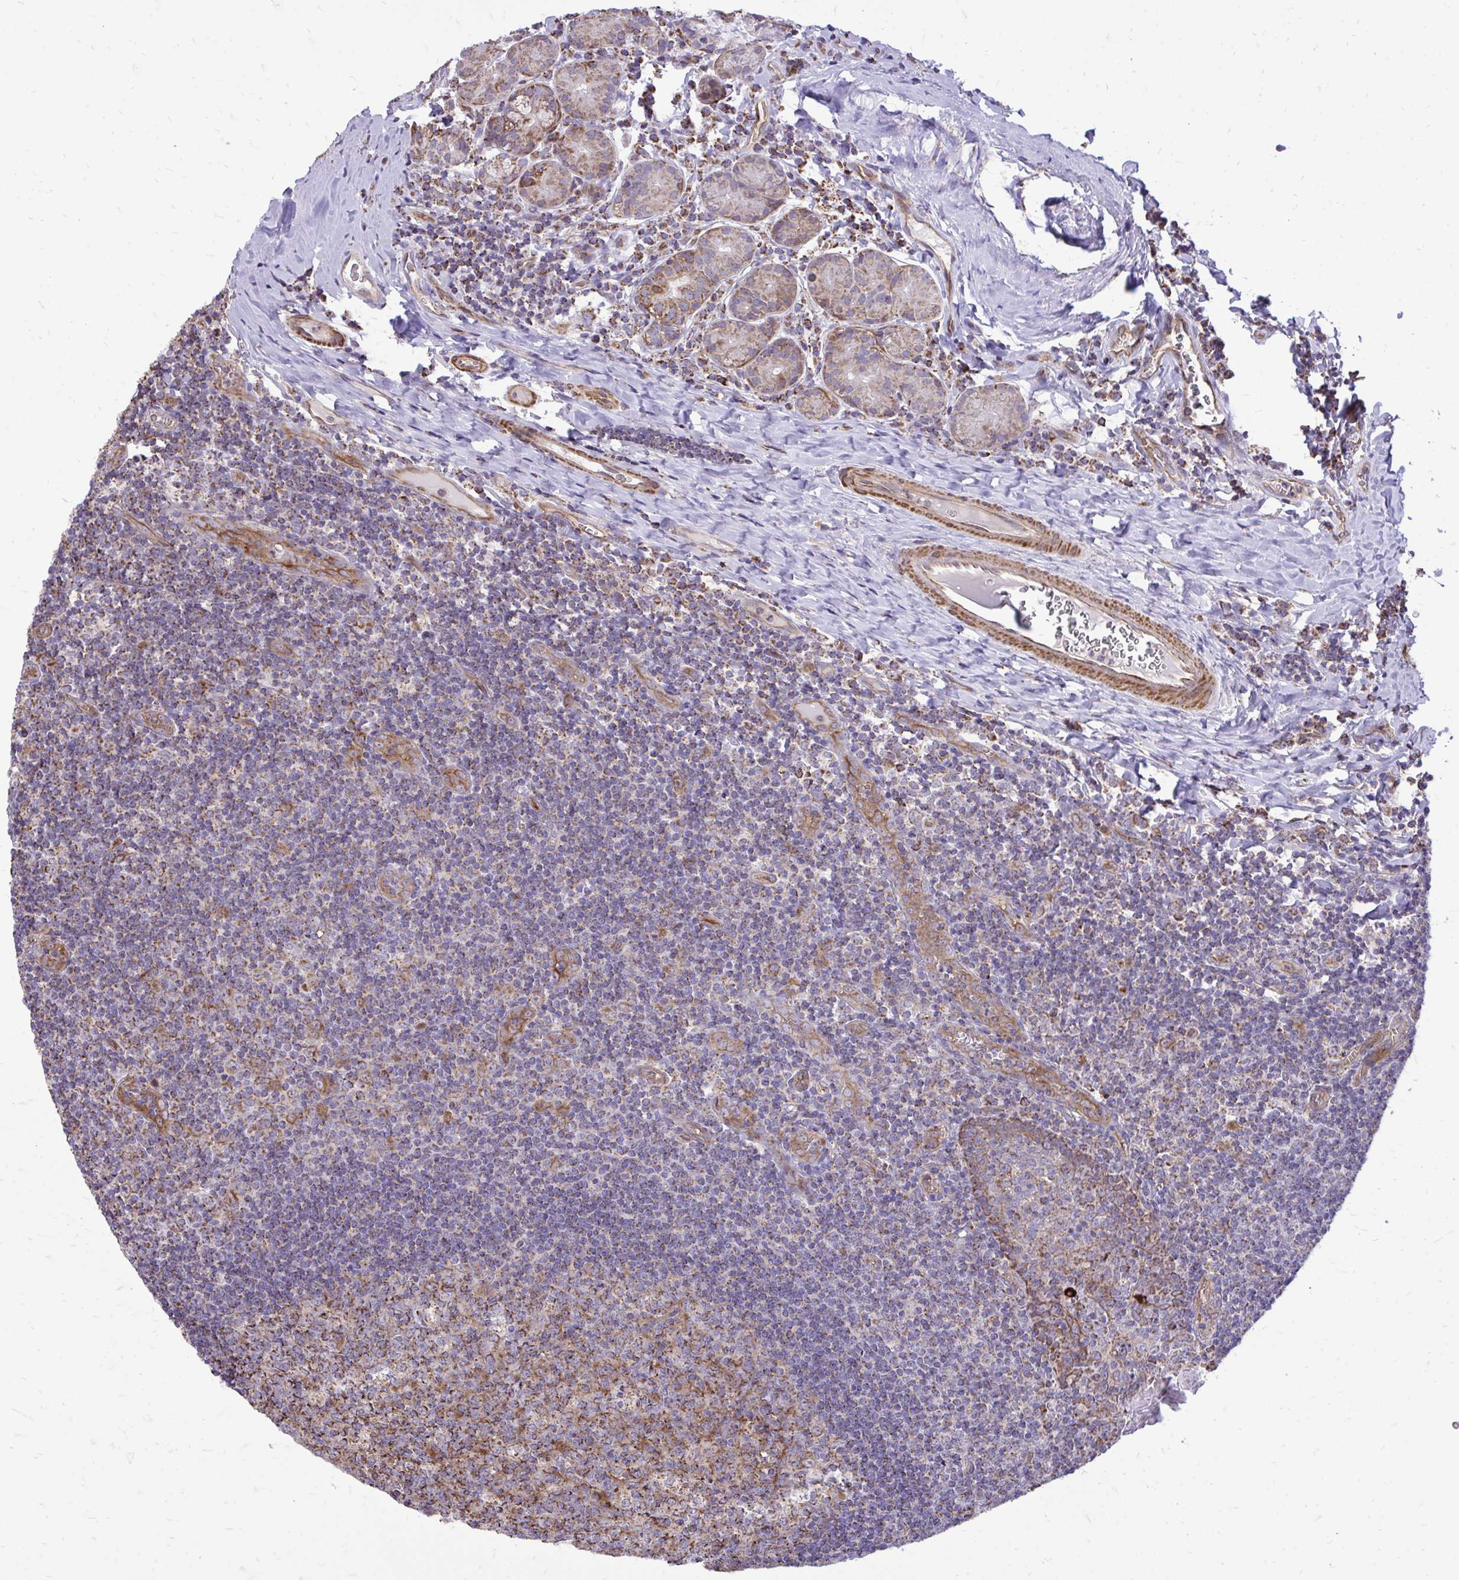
{"staining": {"intensity": "moderate", "quantity": ">75%", "location": "cytoplasmic/membranous"}, "tissue": "tonsil", "cell_type": "Germinal center cells", "image_type": "normal", "snomed": [{"axis": "morphology", "description": "Normal tissue, NOS"}, {"axis": "morphology", "description": "Inflammation, NOS"}, {"axis": "topography", "description": "Tonsil"}], "caption": "A high-resolution photomicrograph shows IHC staining of unremarkable tonsil, which shows moderate cytoplasmic/membranous positivity in about >75% of germinal center cells.", "gene": "UBE2C", "patient": {"sex": "female", "age": 31}}